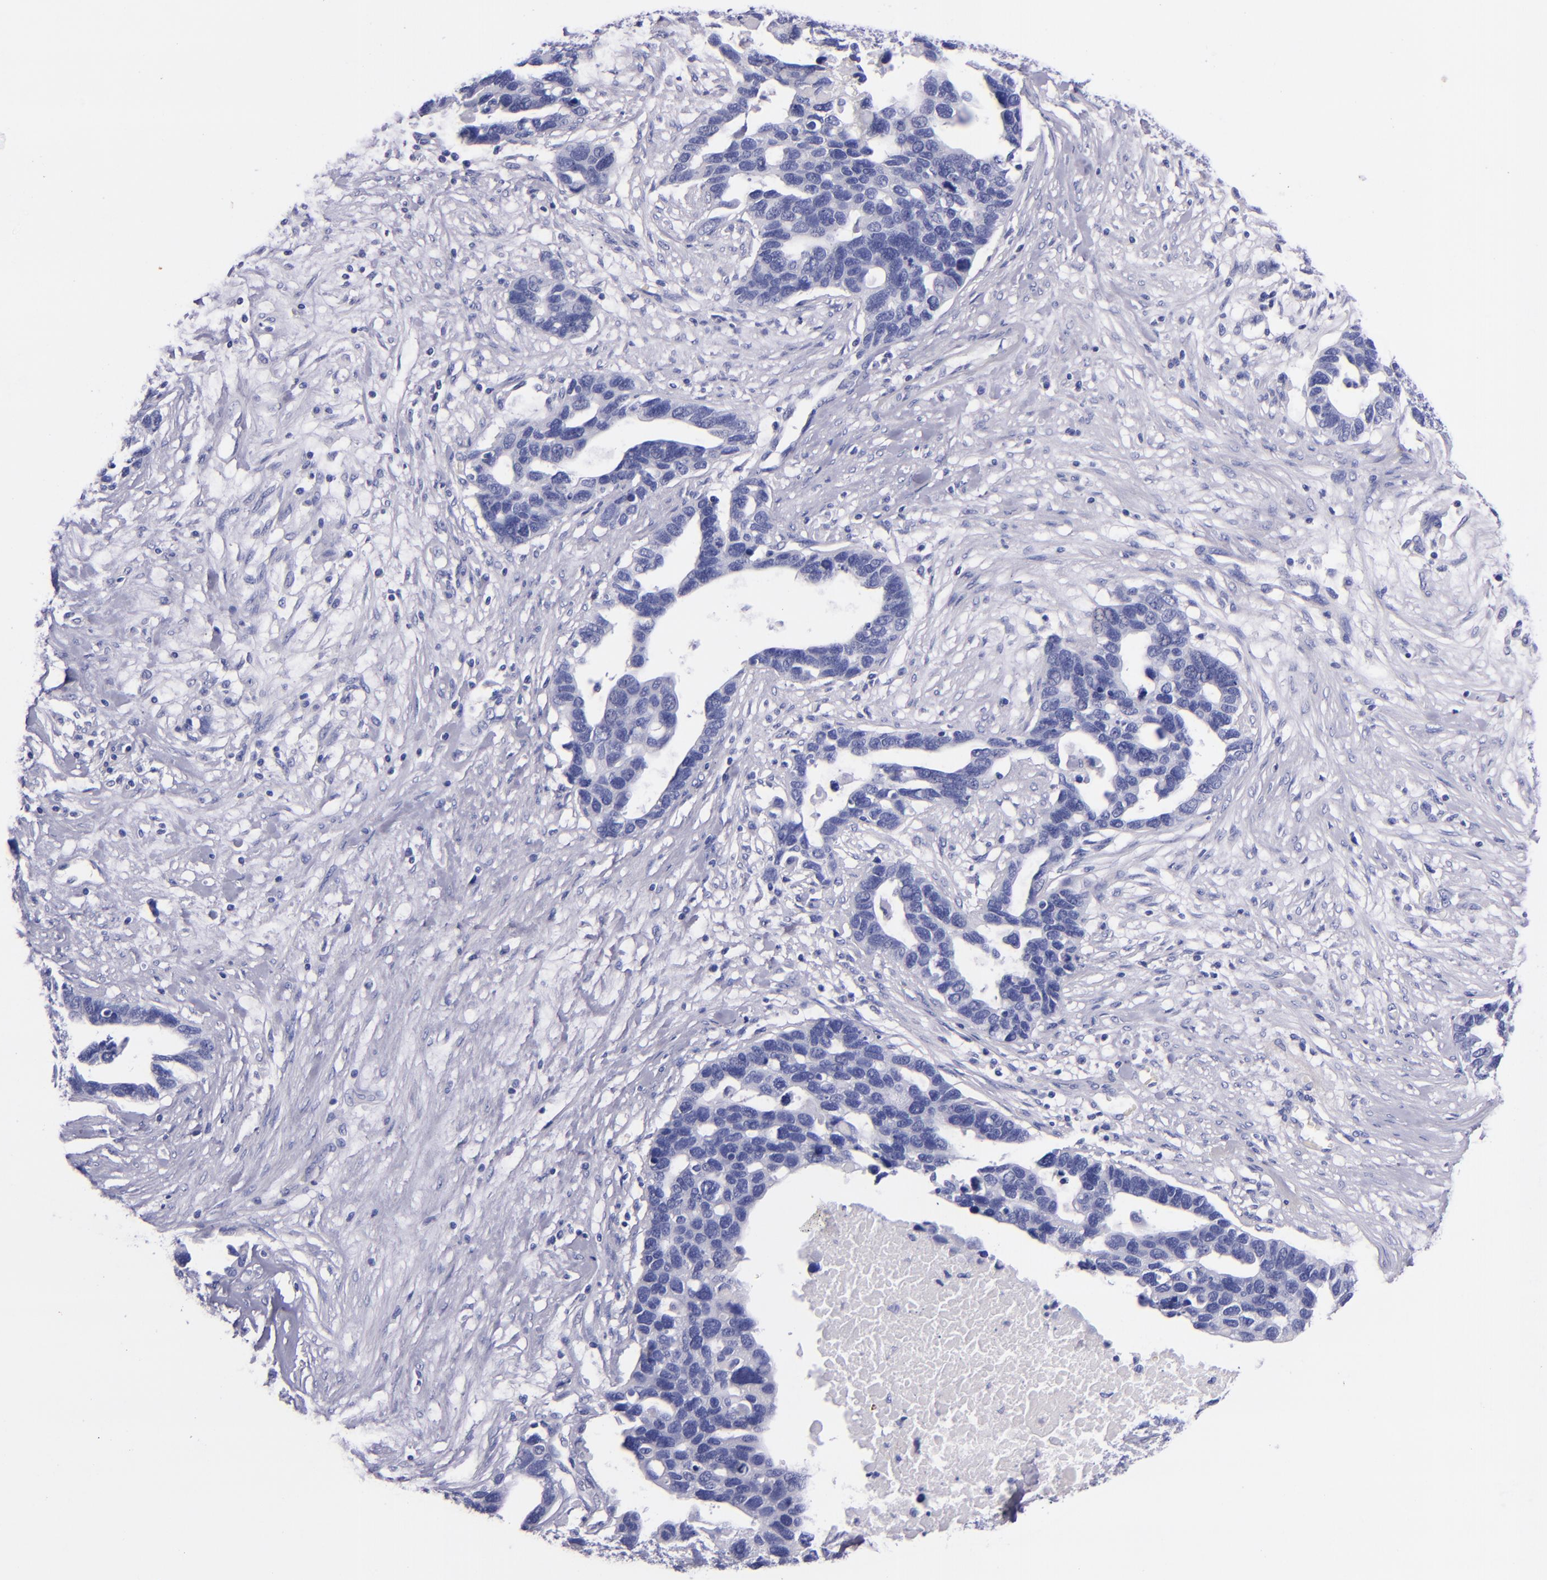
{"staining": {"intensity": "negative", "quantity": "none", "location": "none"}, "tissue": "ovarian cancer", "cell_type": "Tumor cells", "image_type": "cancer", "snomed": [{"axis": "morphology", "description": "Cystadenocarcinoma, serous, NOS"}, {"axis": "topography", "description": "Ovary"}], "caption": "DAB (3,3'-diaminobenzidine) immunohistochemical staining of human ovarian cancer (serous cystadenocarcinoma) exhibits no significant expression in tumor cells.", "gene": "LAG3", "patient": {"sex": "female", "age": 54}}